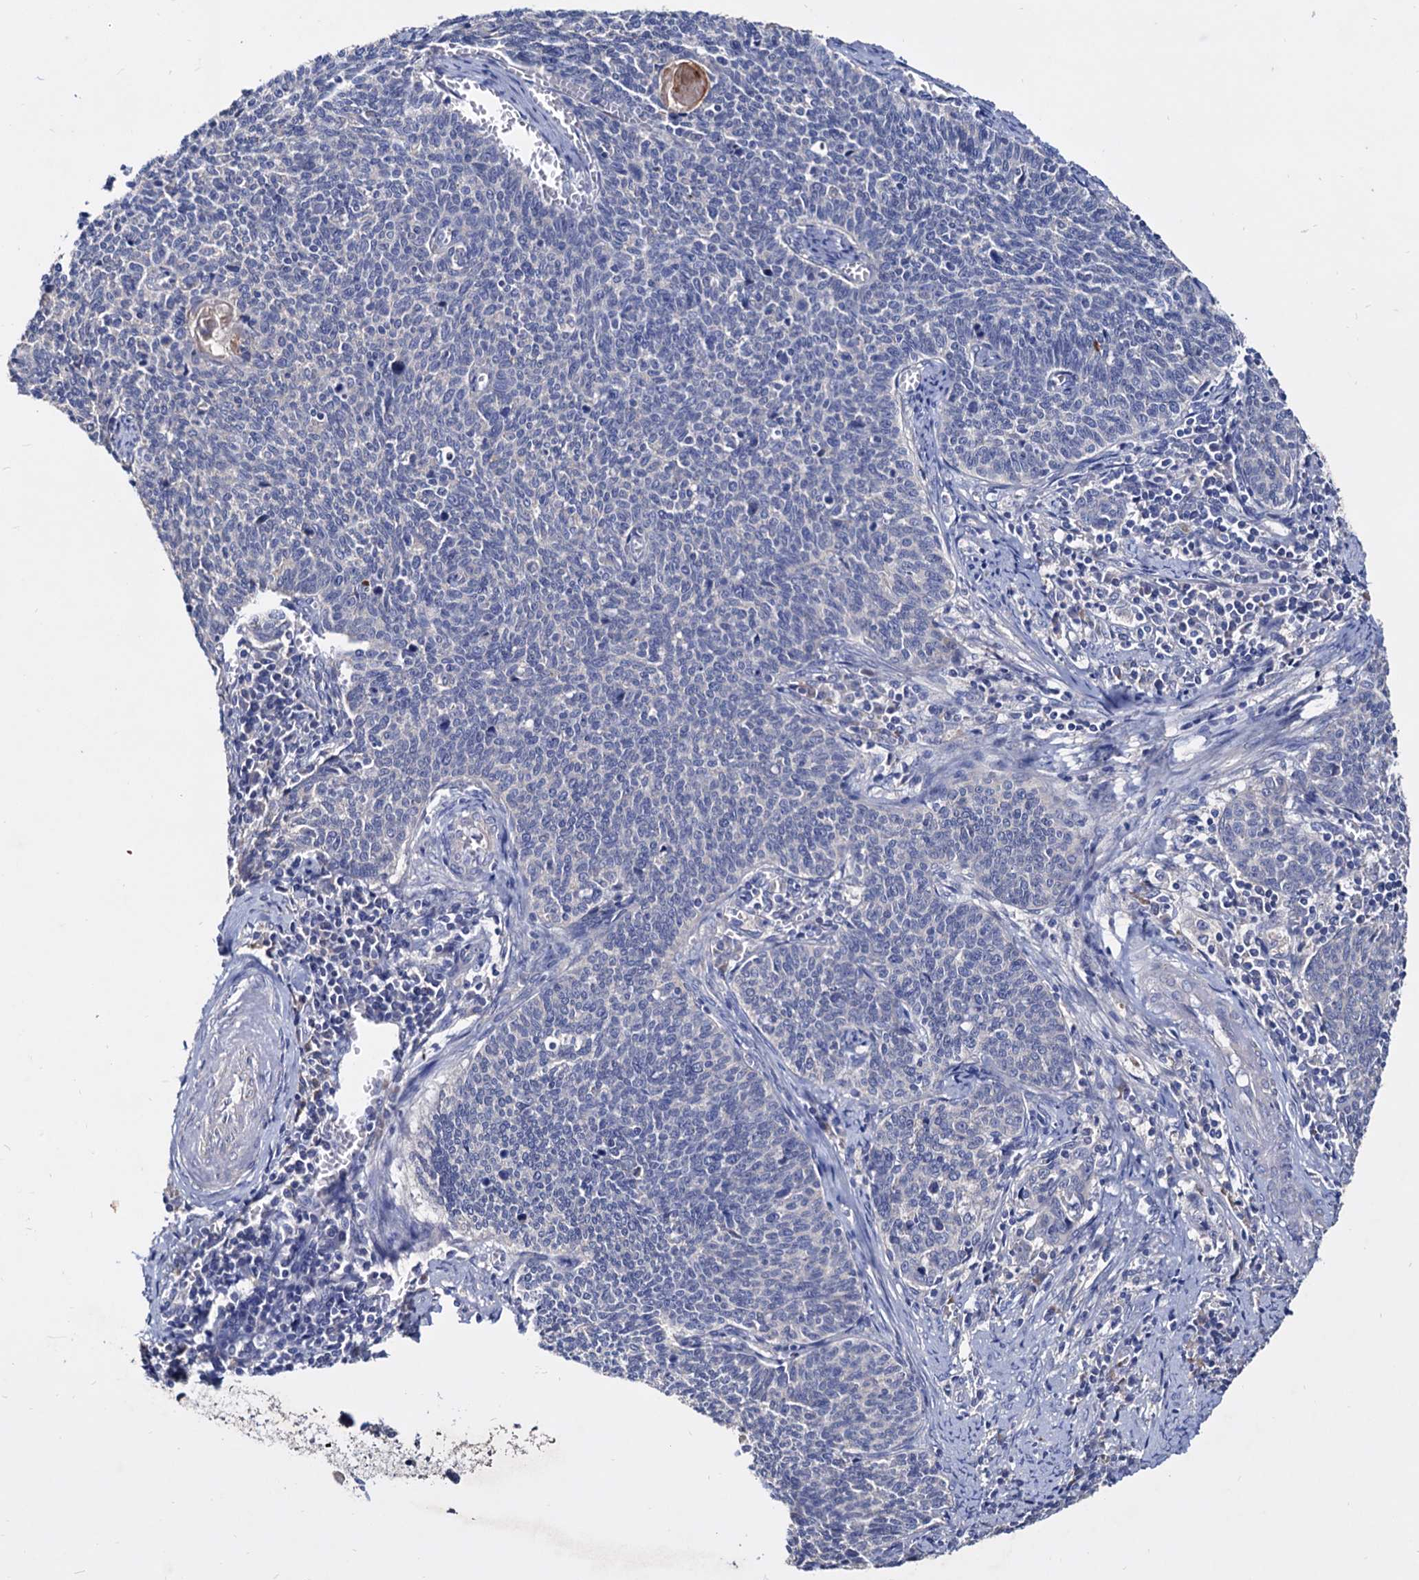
{"staining": {"intensity": "negative", "quantity": "none", "location": "none"}, "tissue": "cervical cancer", "cell_type": "Tumor cells", "image_type": "cancer", "snomed": [{"axis": "morphology", "description": "Squamous cell carcinoma, NOS"}, {"axis": "topography", "description": "Cervix"}], "caption": "The immunohistochemistry photomicrograph has no significant positivity in tumor cells of cervical cancer tissue.", "gene": "NPAS4", "patient": {"sex": "female", "age": 39}}